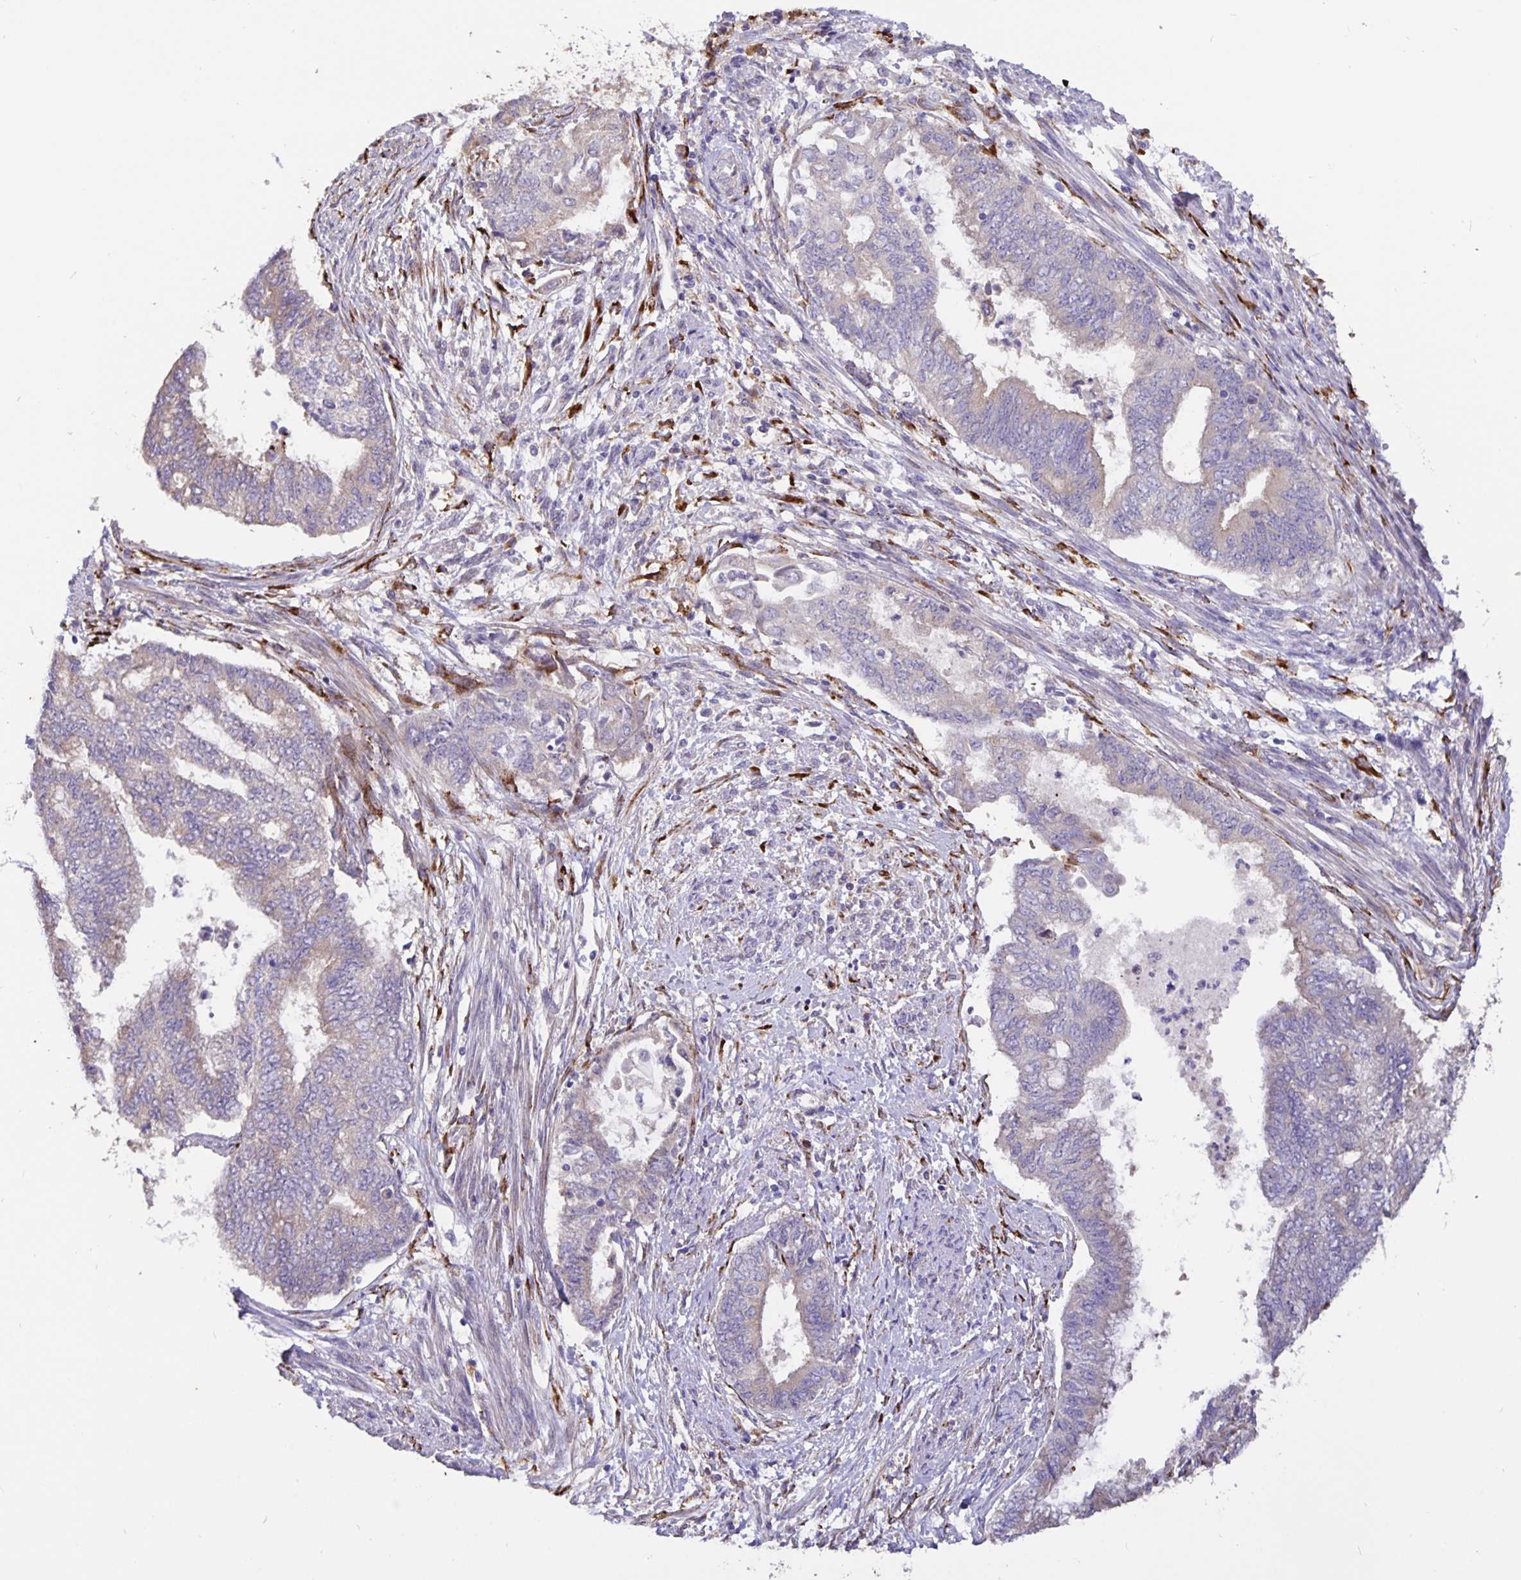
{"staining": {"intensity": "negative", "quantity": "none", "location": "none"}, "tissue": "endometrial cancer", "cell_type": "Tumor cells", "image_type": "cancer", "snomed": [{"axis": "morphology", "description": "Adenocarcinoma, NOS"}, {"axis": "topography", "description": "Endometrium"}], "caption": "An IHC image of endometrial cancer (adenocarcinoma) is shown. There is no staining in tumor cells of endometrial cancer (adenocarcinoma).", "gene": "EML6", "patient": {"sex": "female", "age": 65}}